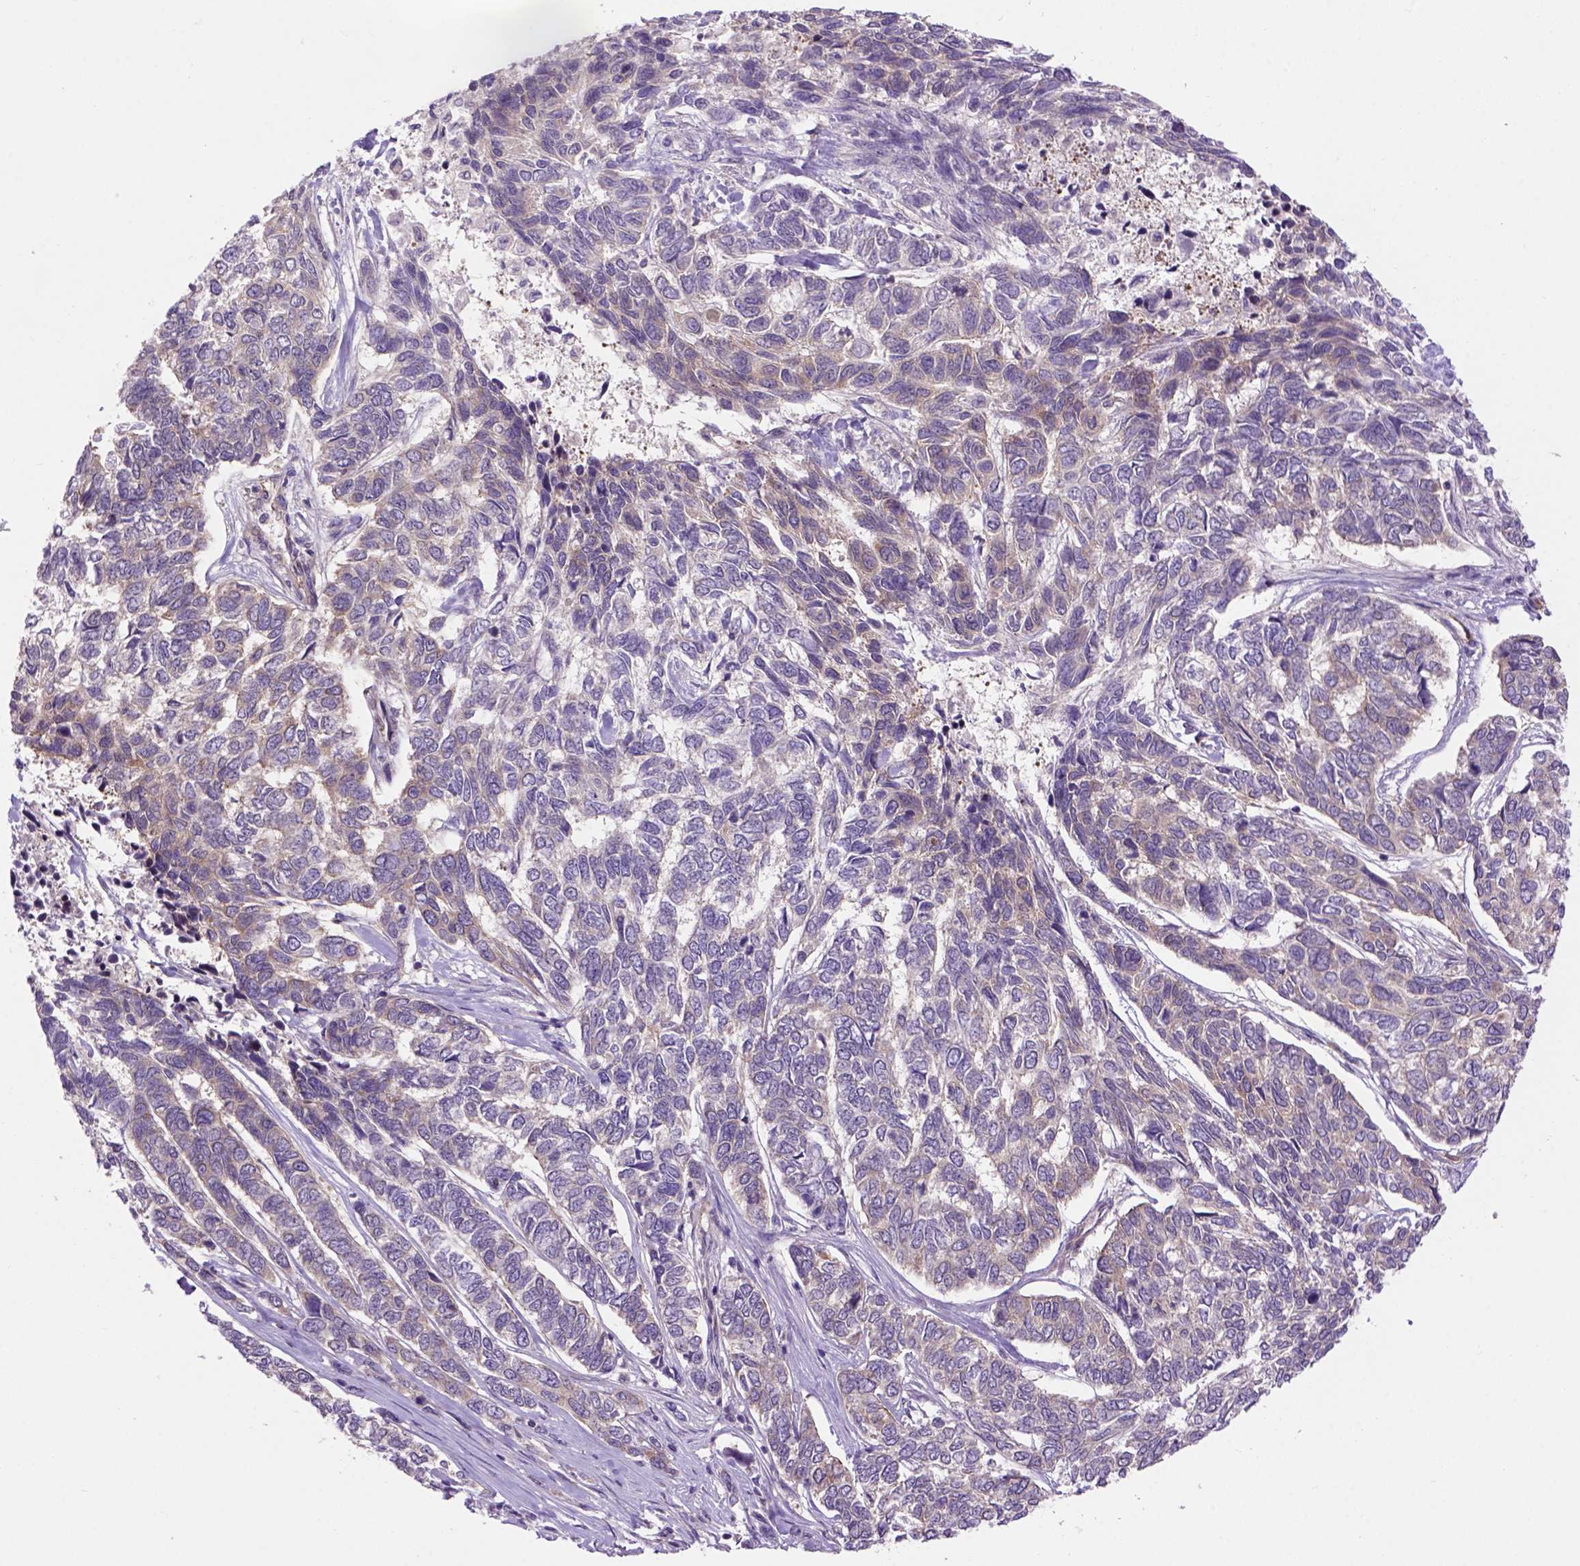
{"staining": {"intensity": "negative", "quantity": "none", "location": "none"}, "tissue": "skin cancer", "cell_type": "Tumor cells", "image_type": "cancer", "snomed": [{"axis": "morphology", "description": "Basal cell carcinoma"}, {"axis": "topography", "description": "Skin"}], "caption": "IHC of skin cancer displays no positivity in tumor cells.", "gene": "CASKIN2", "patient": {"sex": "female", "age": 65}}